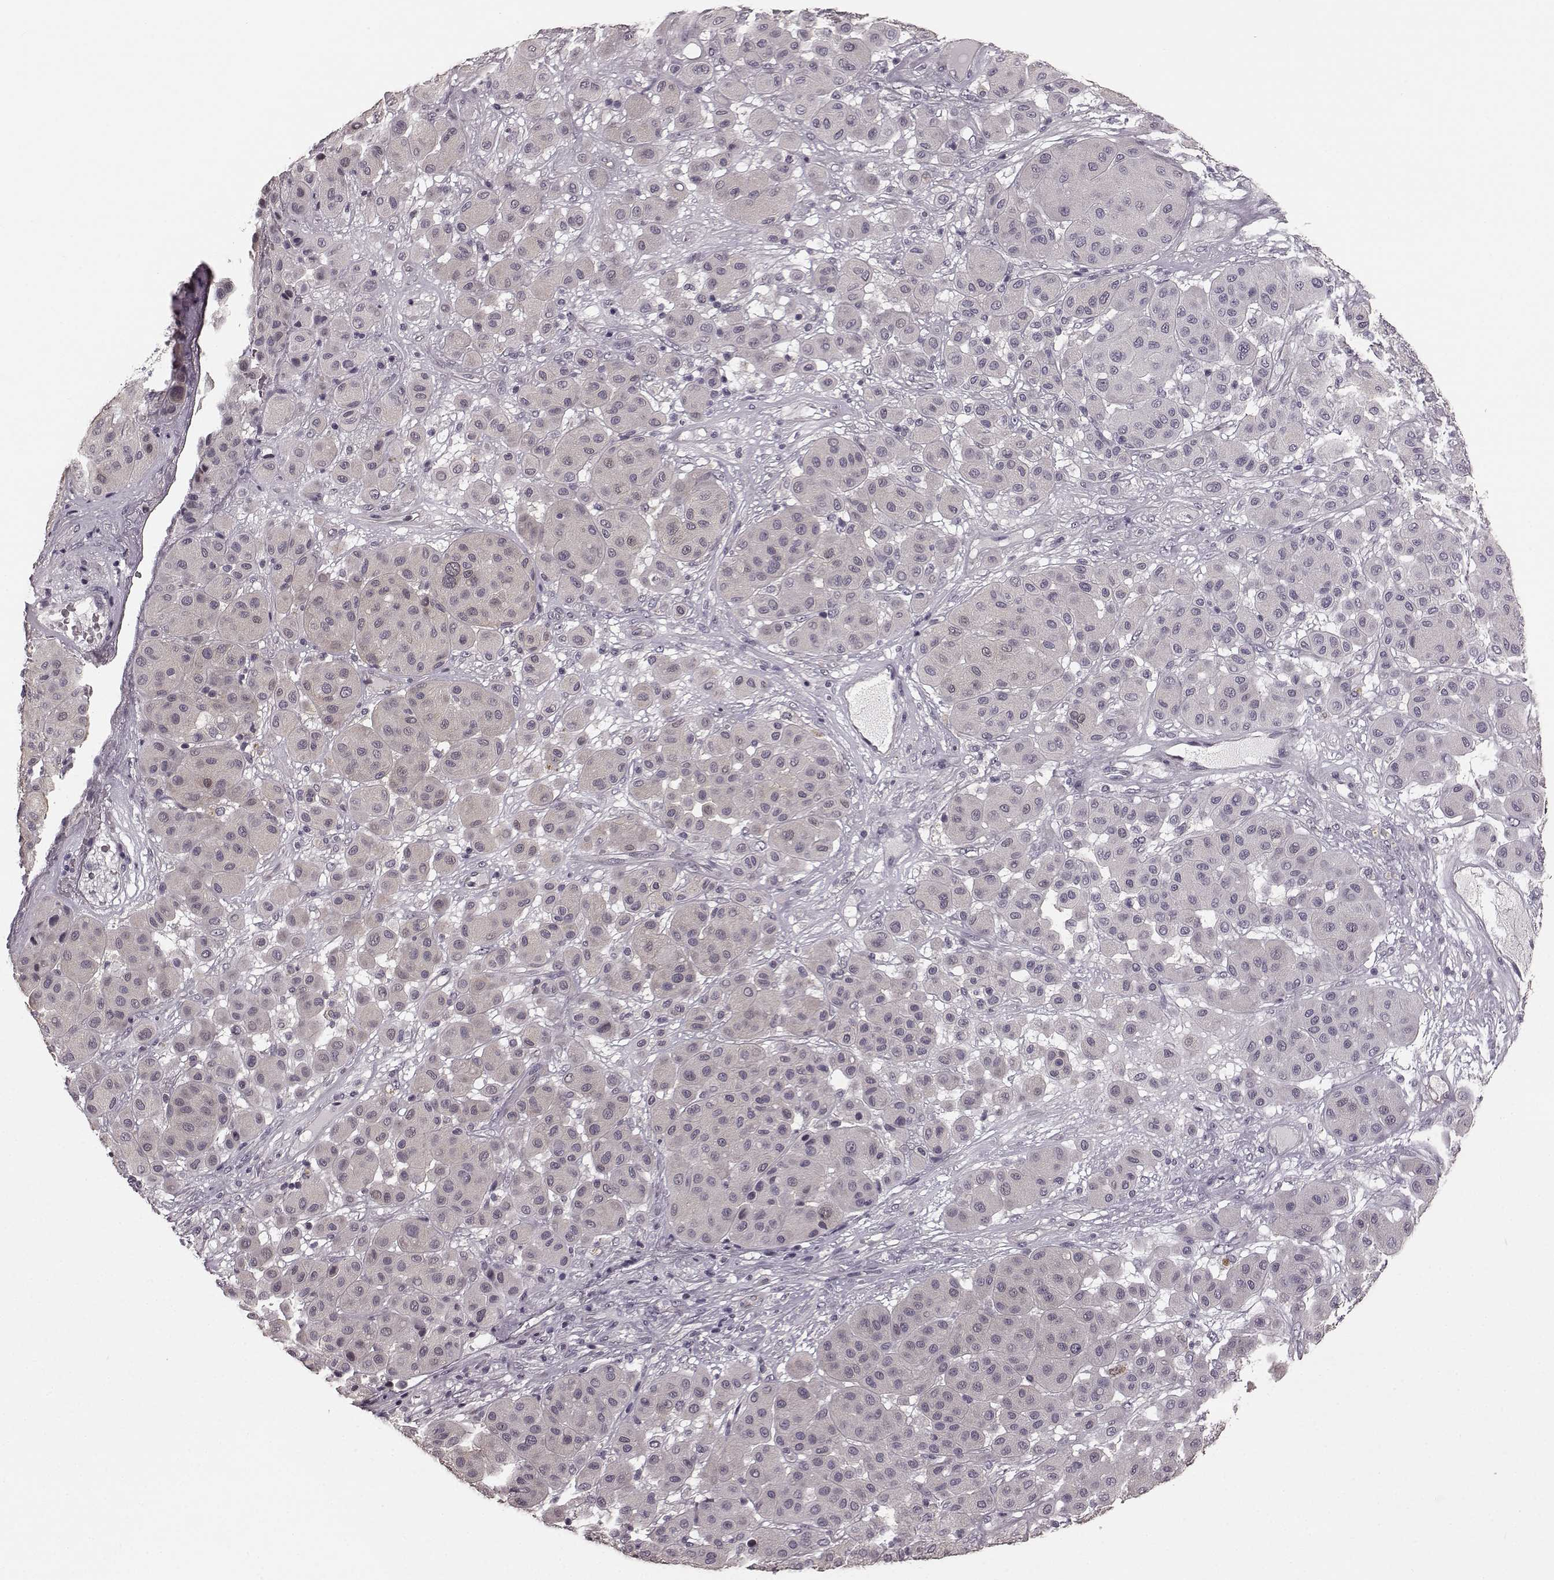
{"staining": {"intensity": "negative", "quantity": "none", "location": "none"}, "tissue": "melanoma", "cell_type": "Tumor cells", "image_type": "cancer", "snomed": [{"axis": "morphology", "description": "Malignant melanoma, Metastatic site"}, {"axis": "topography", "description": "Smooth muscle"}], "caption": "Tumor cells show no significant protein staining in melanoma.", "gene": "RIT2", "patient": {"sex": "male", "age": 41}}